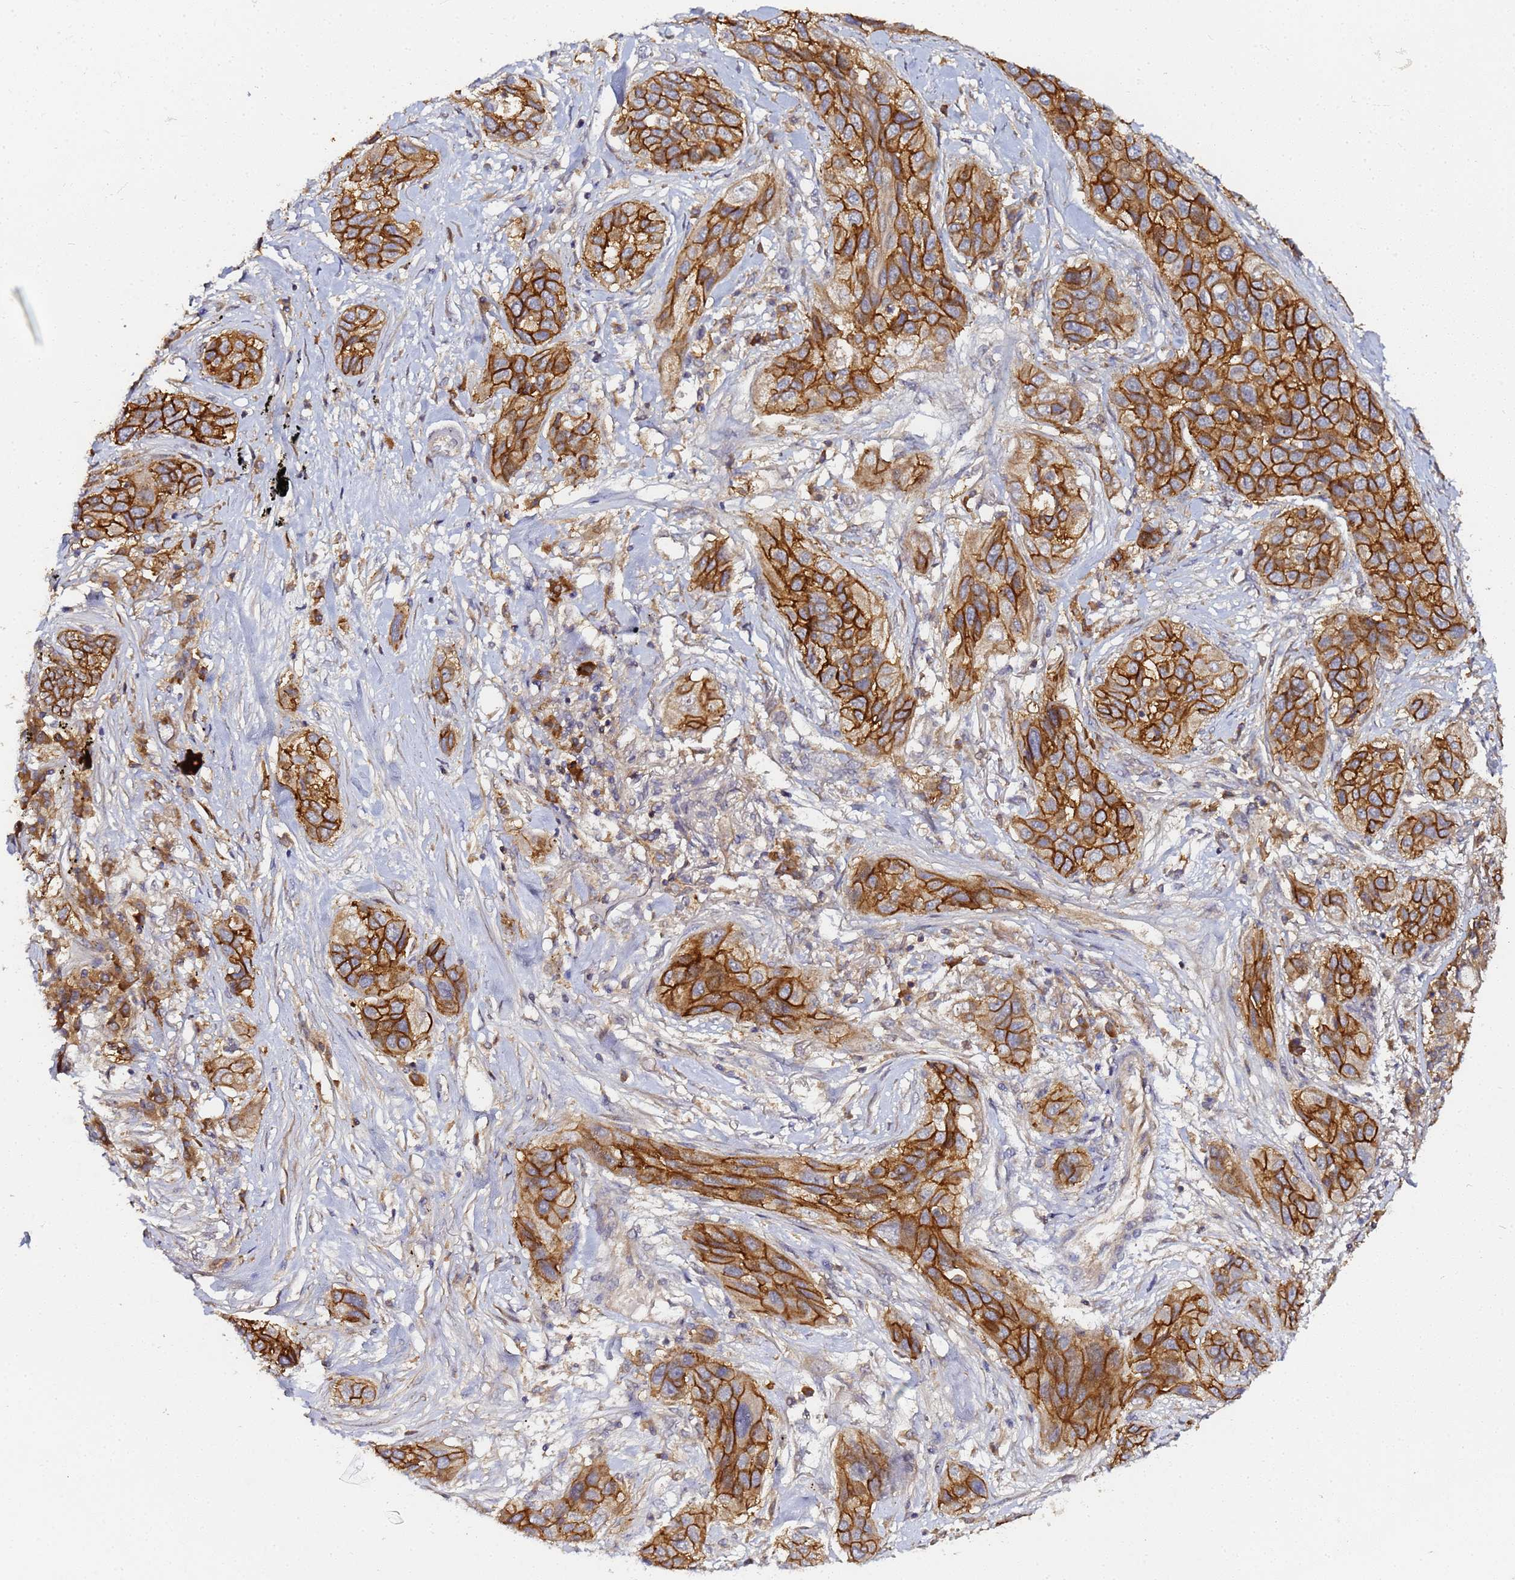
{"staining": {"intensity": "strong", "quantity": ">75%", "location": "cytoplasmic/membranous"}, "tissue": "lung cancer", "cell_type": "Tumor cells", "image_type": "cancer", "snomed": [{"axis": "morphology", "description": "Squamous cell carcinoma, NOS"}, {"axis": "topography", "description": "Lung"}], "caption": "Human lung cancer stained with a protein marker reveals strong staining in tumor cells.", "gene": "LRRC69", "patient": {"sex": "female", "age": 70}}